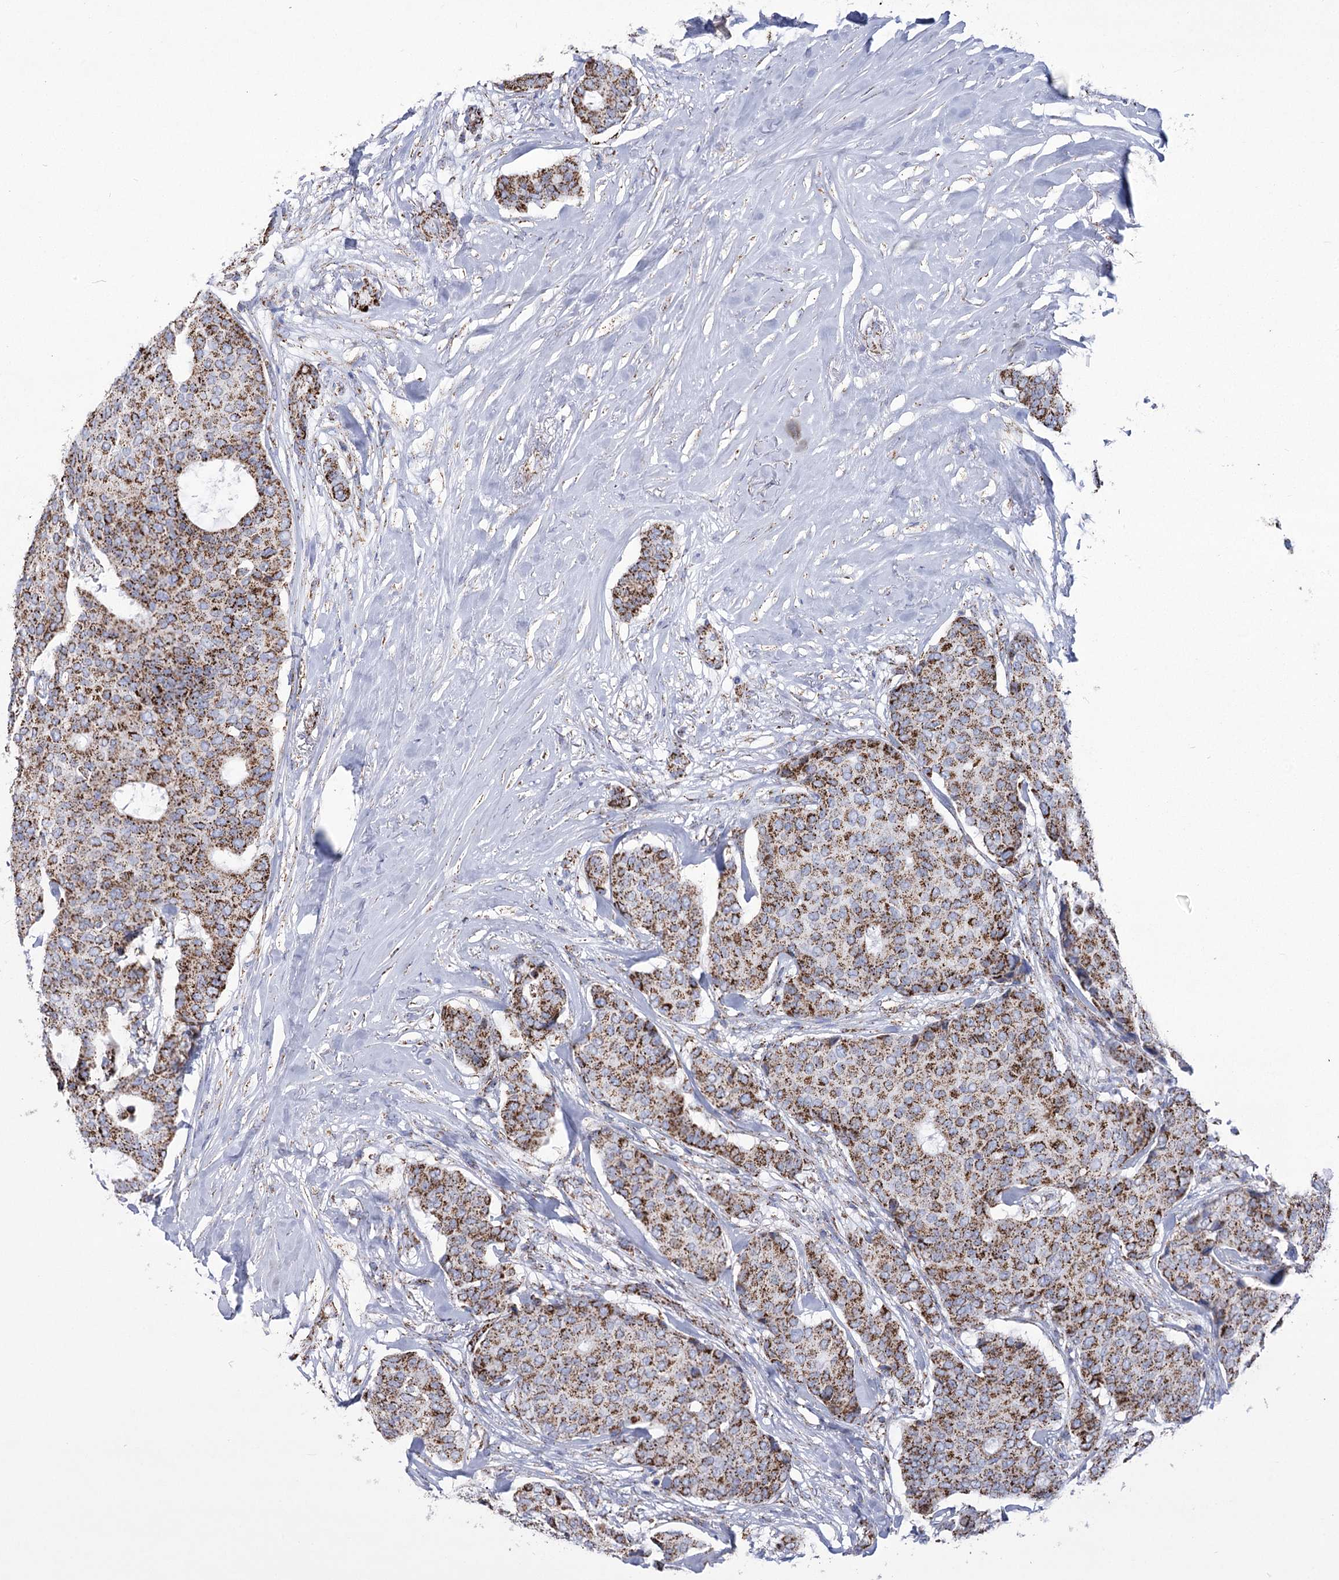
{"staining": {"intensity": "strong", "quantity": ">75%", "location": "cytoplasmic/membranous"}, "tissue": "breast cancer", "cell_type": "Tumor cells", "image_type": "cancer", "snomed": [{"axis": "morphology", "description": "Duct carcinoma"}, {"axis": "topography", "description": "Breast"}], "caption": "Immunohistochemical staining of breast cancer (invasive ductal carcinoma) exhibits strong cytoplasmic/membranous protein positivity in approximately >75% of tumor cells.", "gene": "PDHB", "patient": {"sex": "female", "age": 75}}